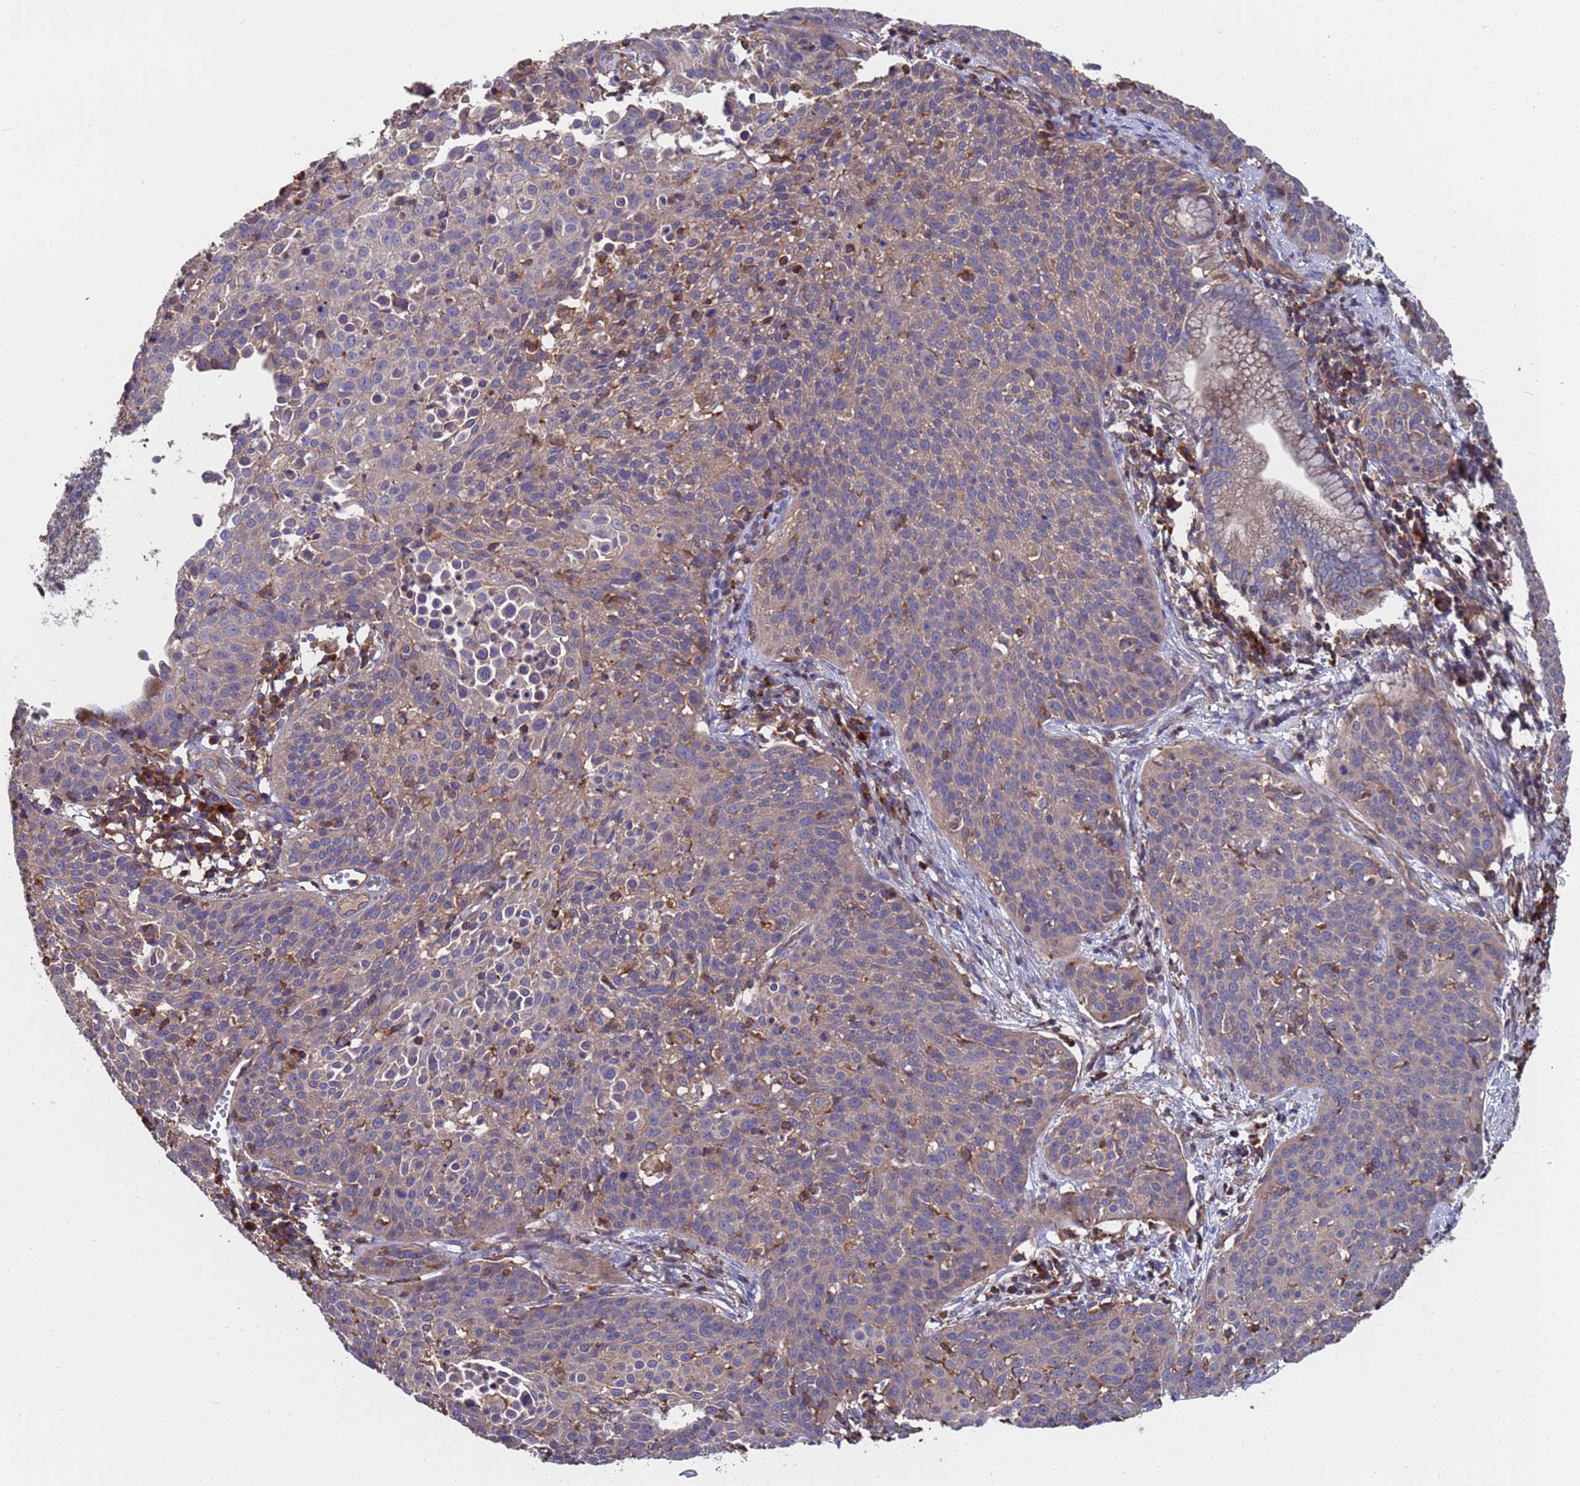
{"staining": {"intensity": "negative", "quantity": "none", "location": "none"}, "tissue": "cervical cancer", "cell_type": "Tumor cells", "image_type": "cancer", "snomed": [{"axis": "morphology", "description": "Squamous cell carcinoma, NOS"}, {"axis": "topography", "description": "Cervix"}], "caption": "This is an immunohistochemistry (IHC) image of cervical cancer. There is no staining in tumor cells.", "gene": "PYCR1", "patient": {"sex": "female", "age": 38}}